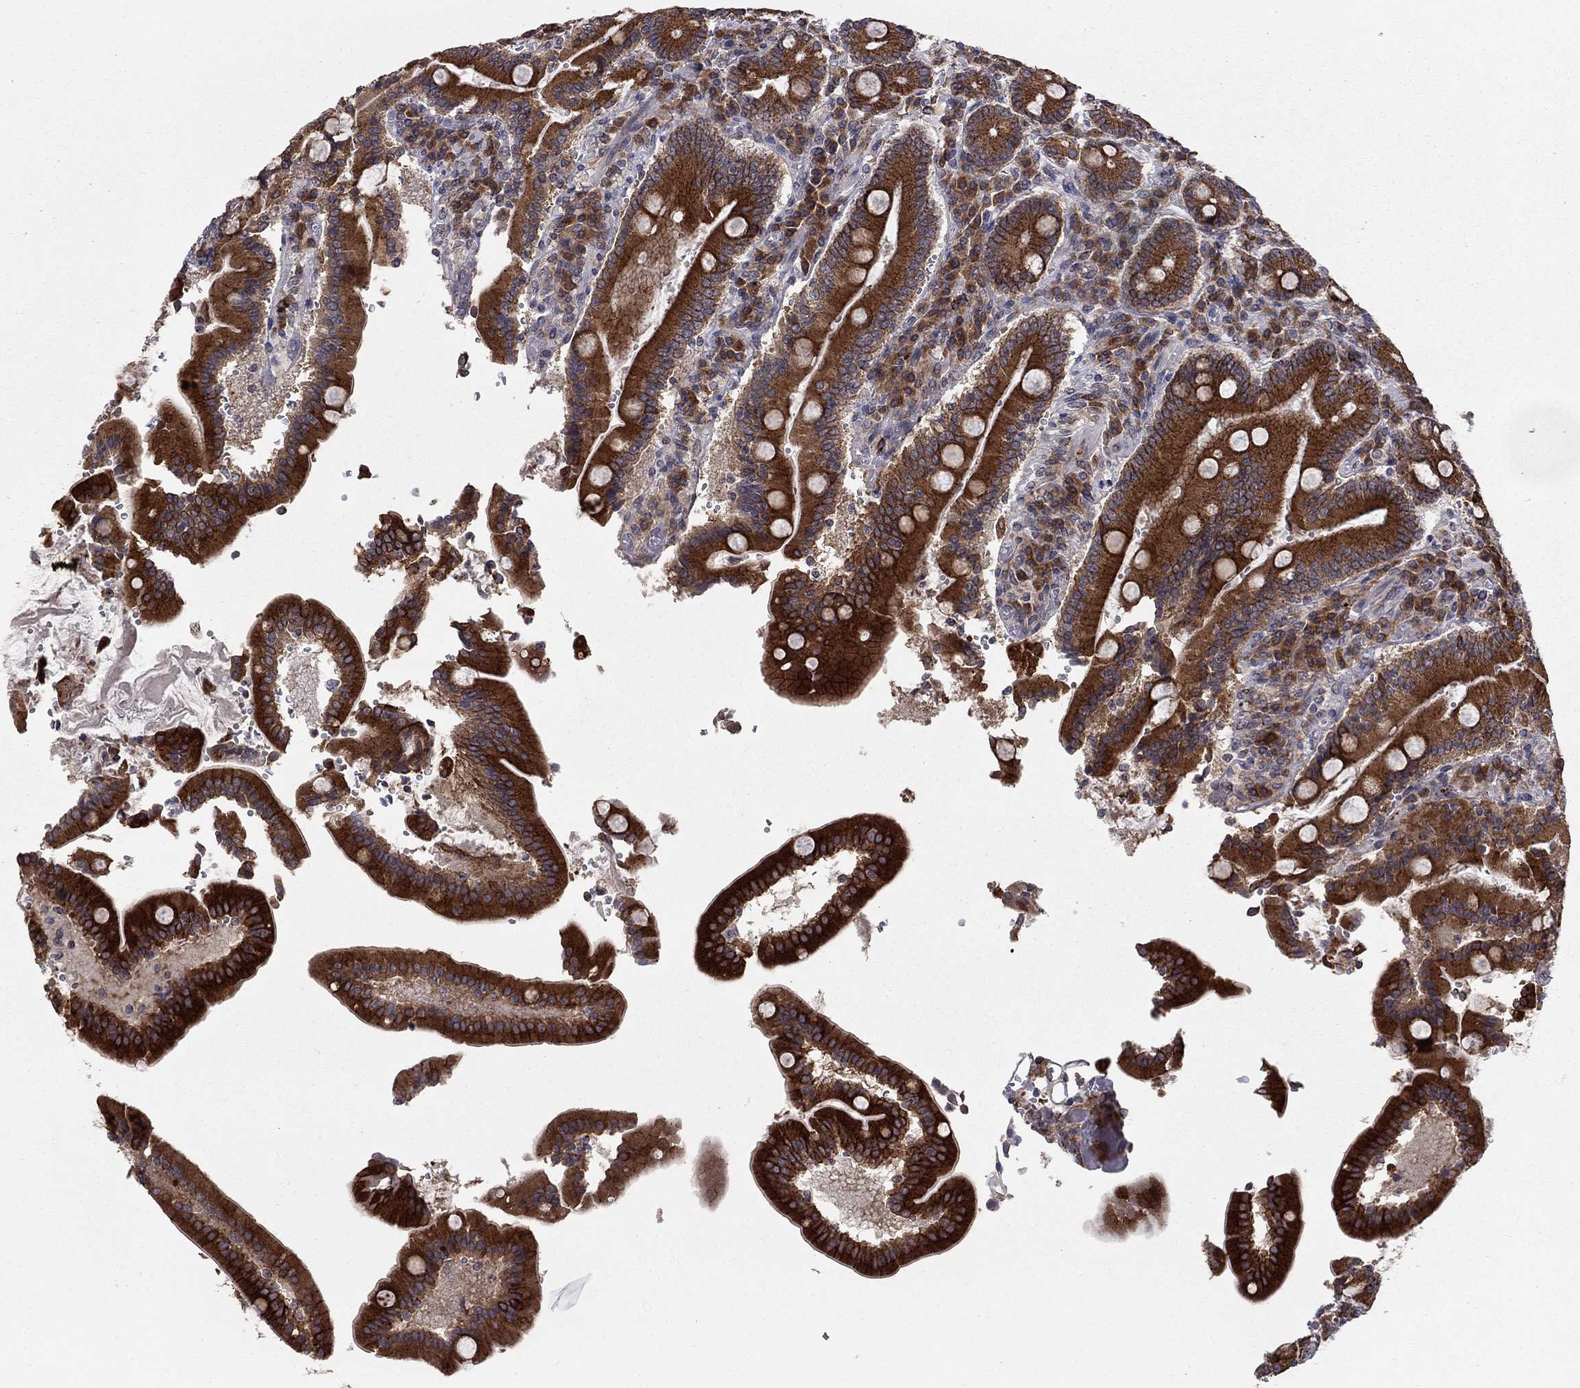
{"staining": {"intensity": "strong", "quantity": ">75%", "location": "cytoplasmic/membranous"}, "tissue": "duodenum", "cell_type": "Glandular cells", "image_type": "normal", "snomed": [{"axis": "morphology", "description": "Normal tissue, NOS"}, {"axis": "topography", "description": "Duodenum"}], "caption": "Immunohistochemical staining of unremarkable duodenum exhibits strong cytoplasmic/membranous protein positivity in approximately >75% of glandular cells. The staining was performed using DAB to visualize the protein expression in brown, while the nuclei were stained in blue with hematoxylin (Magnification: 20x).", "gene": "YIF1A", "patient": {"sex": "female", "age": 62}}